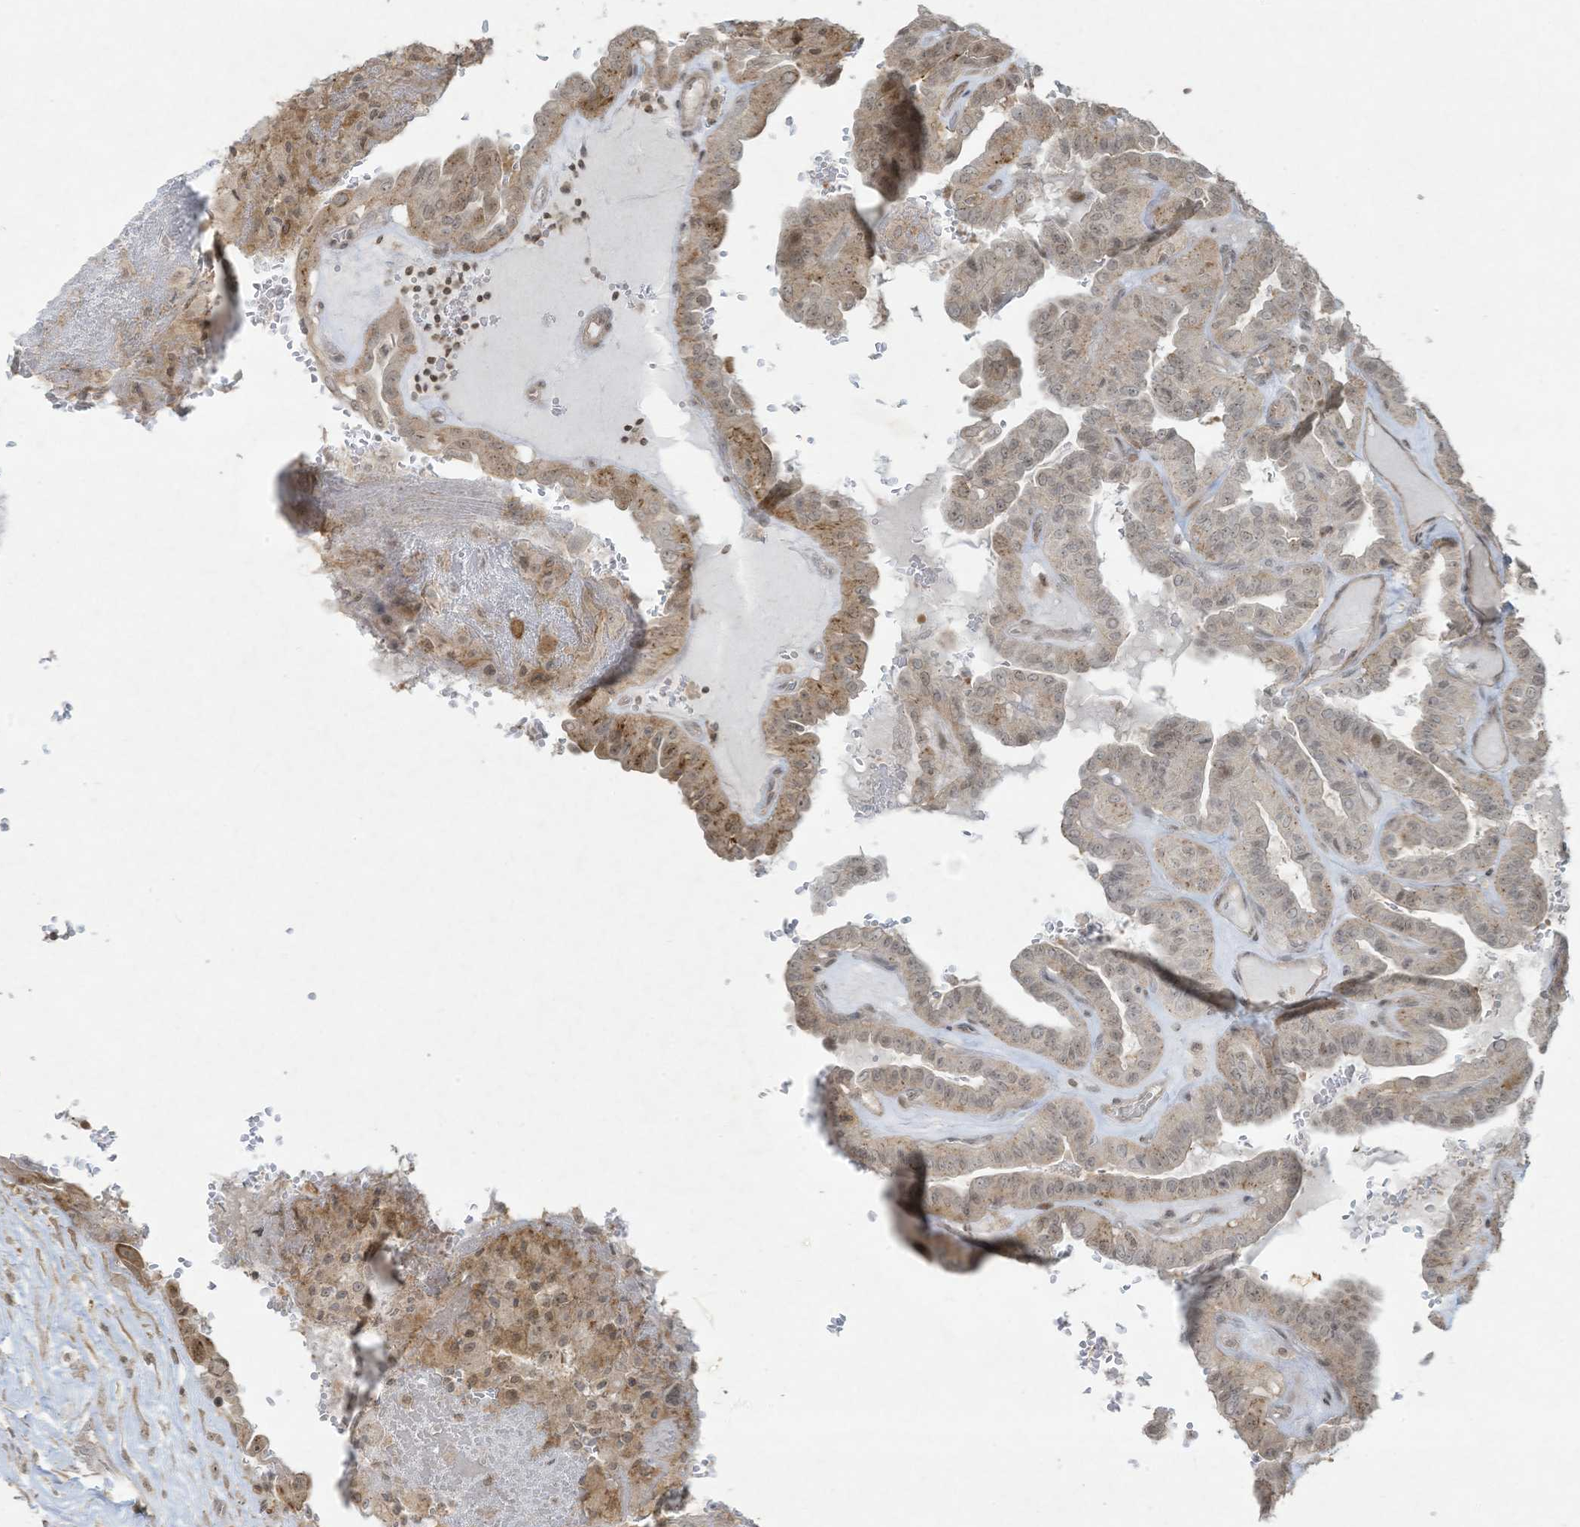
{"staining": {"intensity": "moderate", "quantity": "<25%", "location": "cytoplasmic/membranous"}, "tissue": "thyroid cancer", "cell_type": "Tumor cells", "image_type": "cancer", "snomed": [{"axis": "morphology", "description": "Papillary adenocarcinoma, NOS"}, {"axis": "topography", "description": "Thyroid gland"}], "caption": "DAB immunohistochemical staining of thyroid cancer shows moderate cytoplasmic/membranous protein expression in about <25% of tumor cells.", "gene": "ZNF263", "patient": {"sex": "male", "age": 77}}